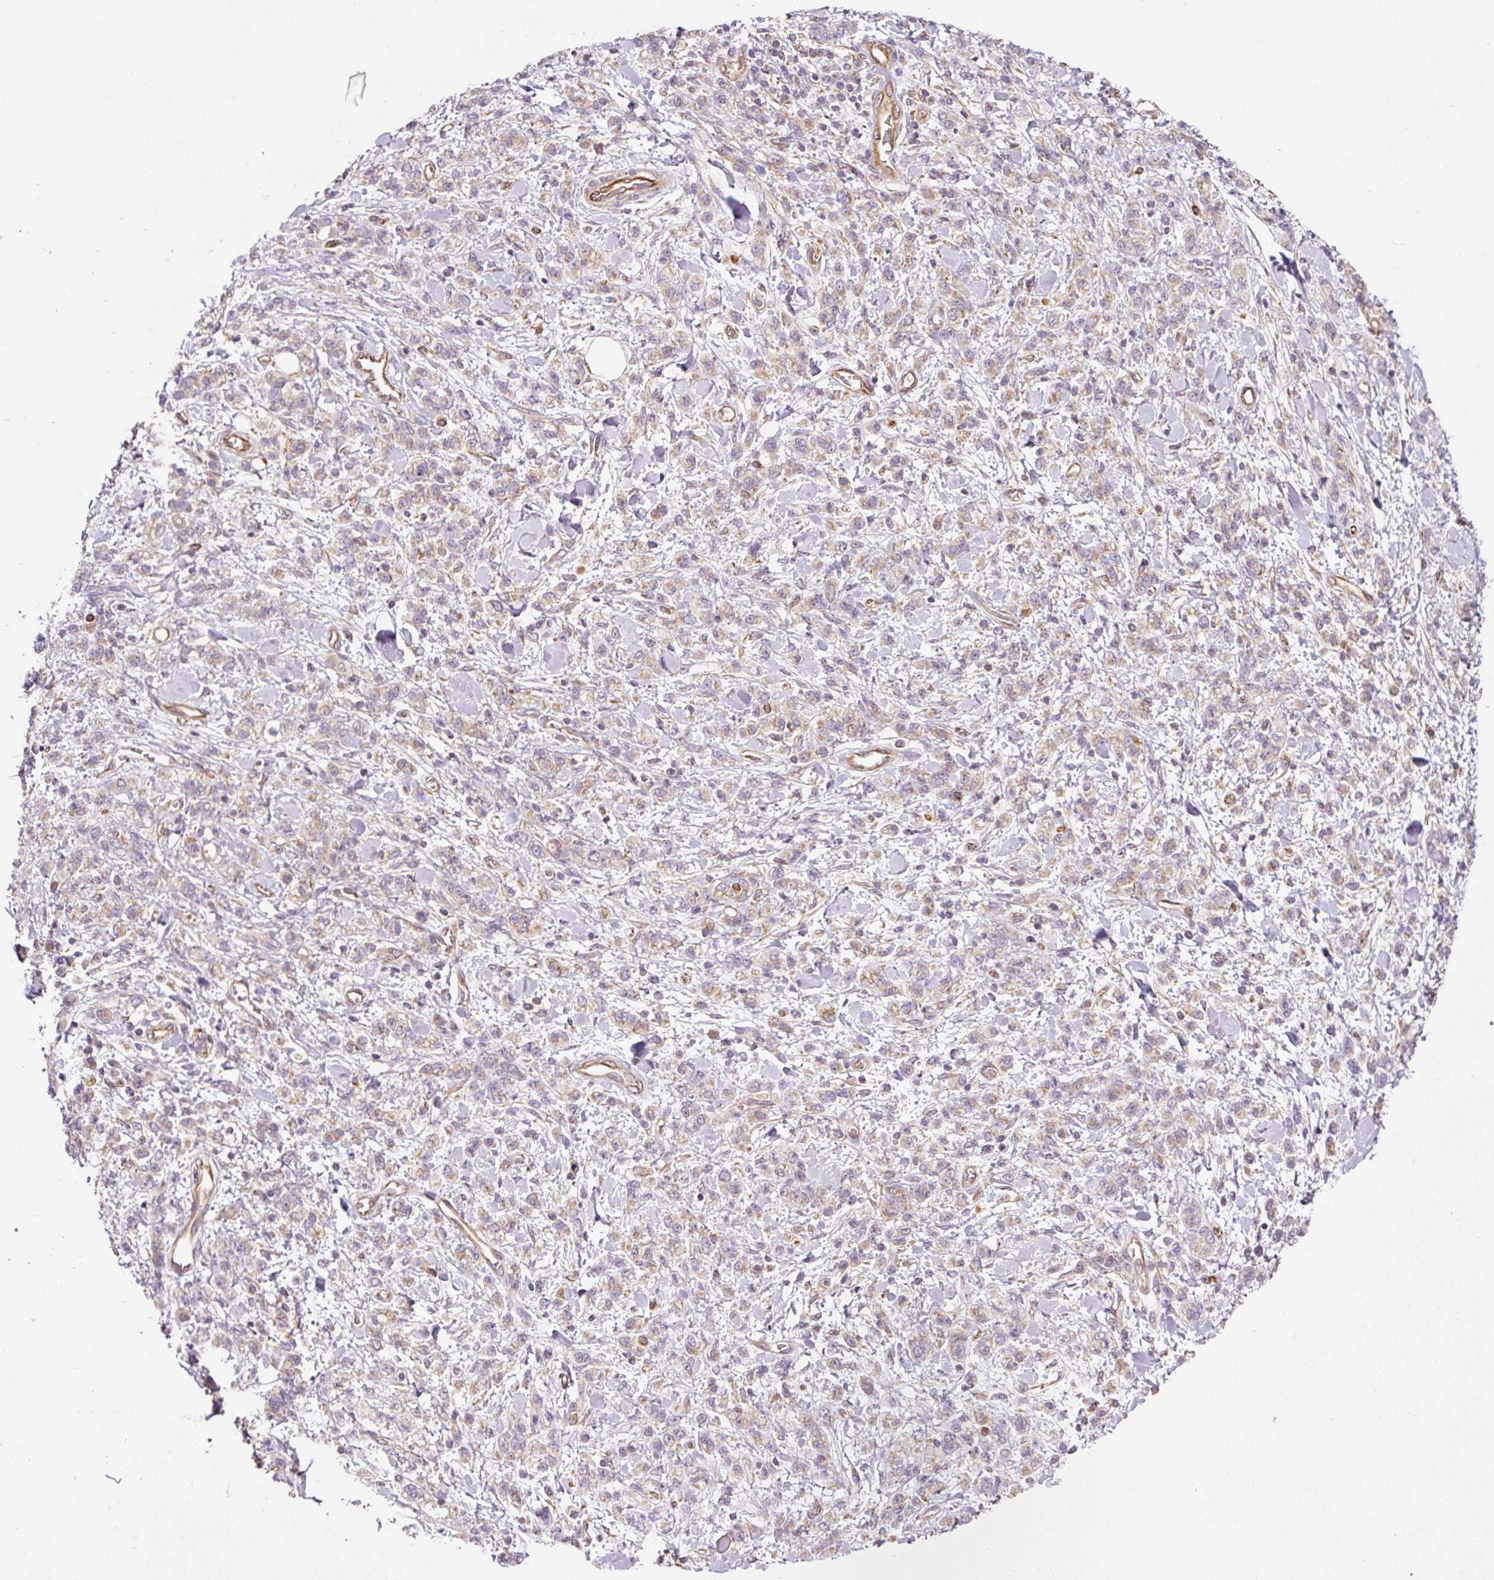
{"staining": {"intensity": "moderate", "quantity": "<25%", "location": "cytoplasmic/membranous"}, "tissue": "stomach cancer", "cell_type": "Tumor cells", "image_type": "cancer", "snomed": [{"axis": "morphology", "description": "Adenocarcinoma, NOS"}, {"axis": "topography", "description": "Stomach"}], "caption": "The image displays immunohistochemical staining of stomach cancer. There is moderate cytoplasmic/membranous positivity is identified in about <25% of tumor cells.", "gene": "PCK2", "patient": {"sex": "male", "age": 77}}